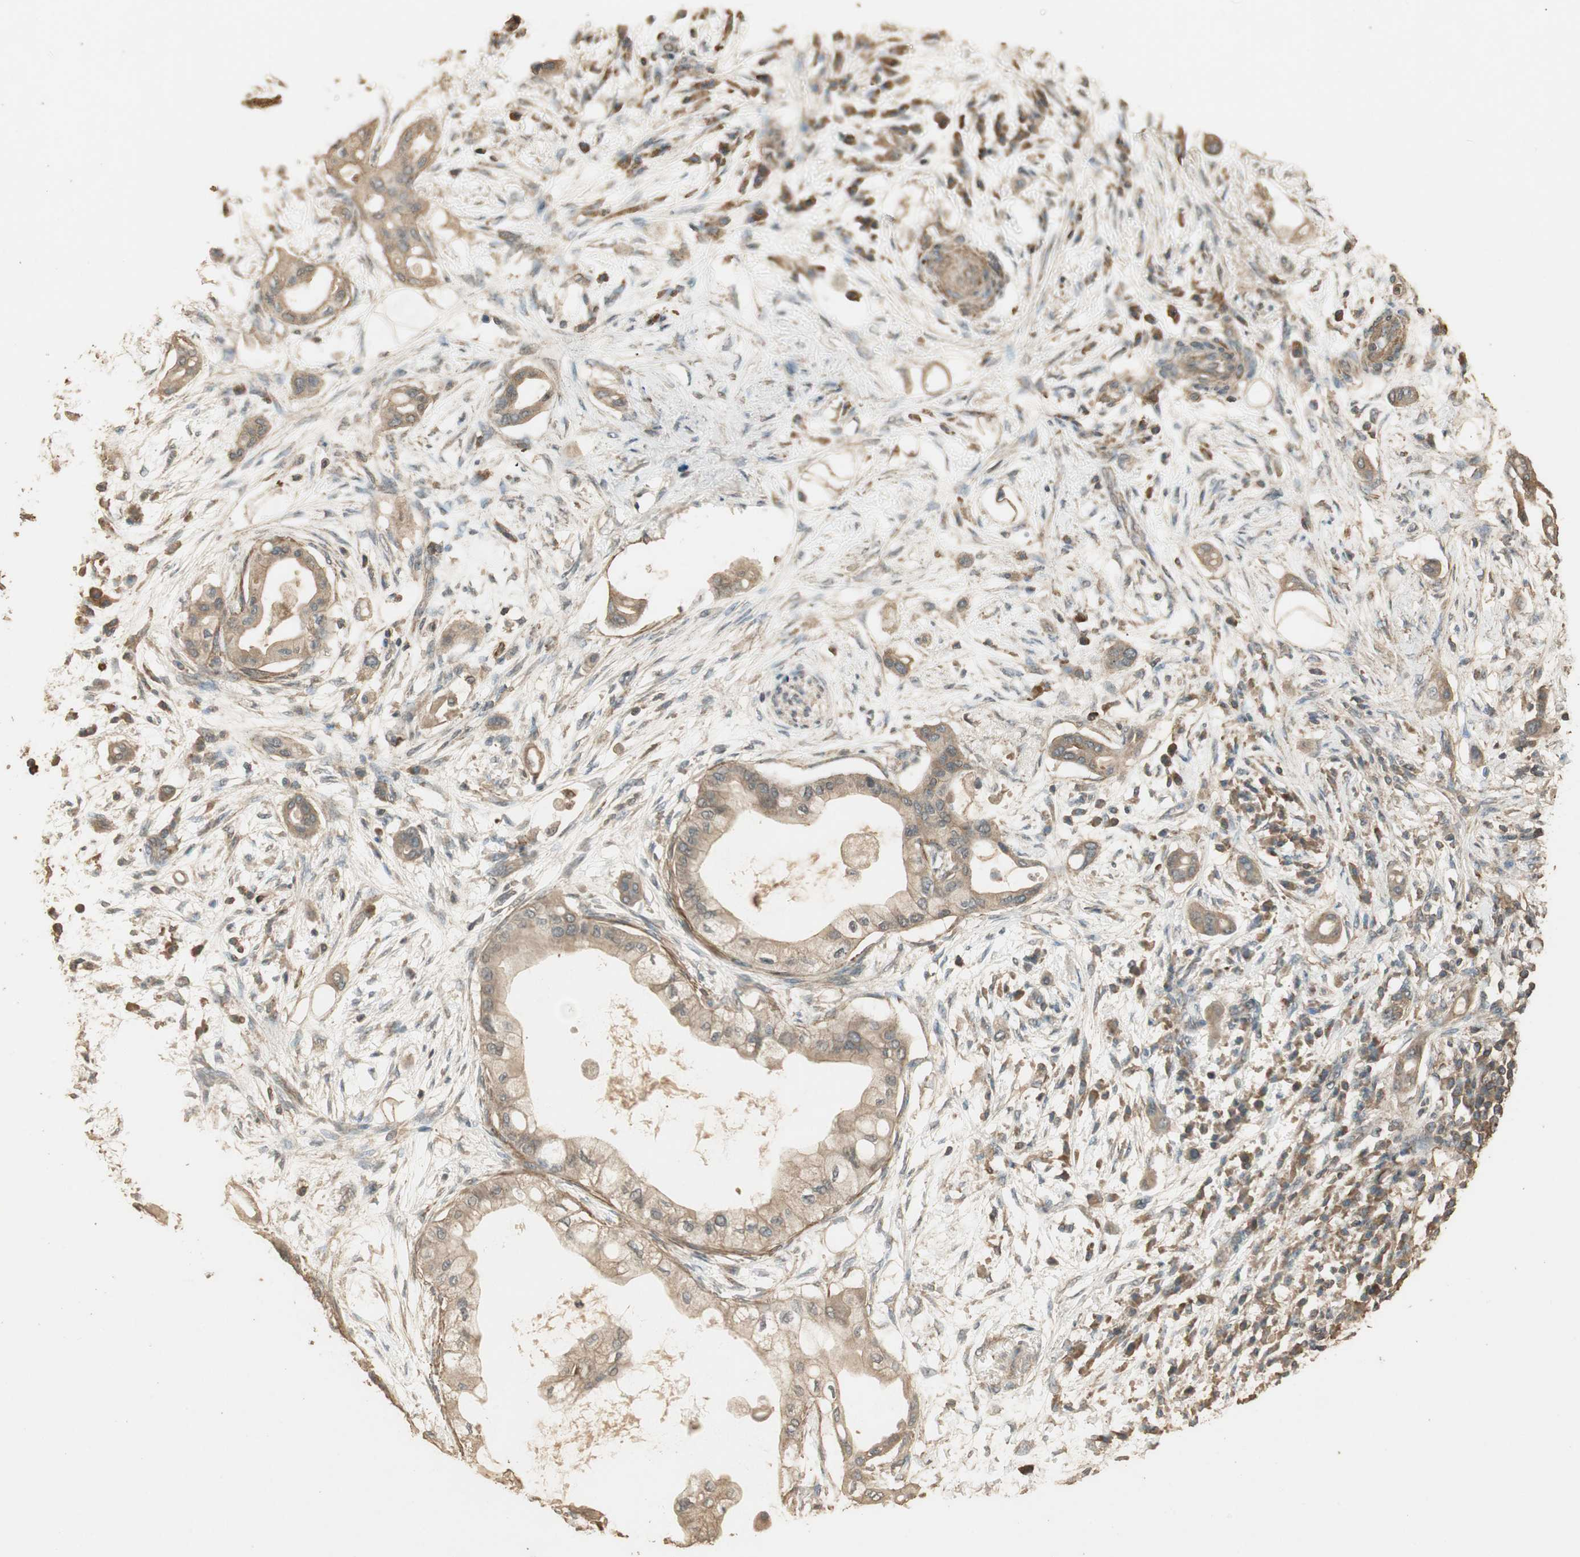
{"staining": {"intensity": "weak", "quantity": "25%-75%", "location": "cytoplasmic/membranous"}, "tissue": "pancreatic cancer", "cell_type": "Tumor cells", "image_type": "cancer", "snomed": [{"axis": "morphology", "description": "Adenocarcinoma, NOS"}, {"axis": "morphology", "description": "Adenocarcinoma, metastatic, NOS"}, {"axis": "topography", "description": "Lymph node"}, {"axis": "topography", "description": "Pancreas"}, {"axis": "topography", "description": "Duodenum"}], "caption": "Human pancreatic cancer (metastatic adenocarcinoma) stained with a brown dye exhibits weak cytoplasmic/membranous positive positivity in approximately 25%-75% of tumor cells.", "gene": "USP2", "patient": {"sex": "female", "age": 64}}